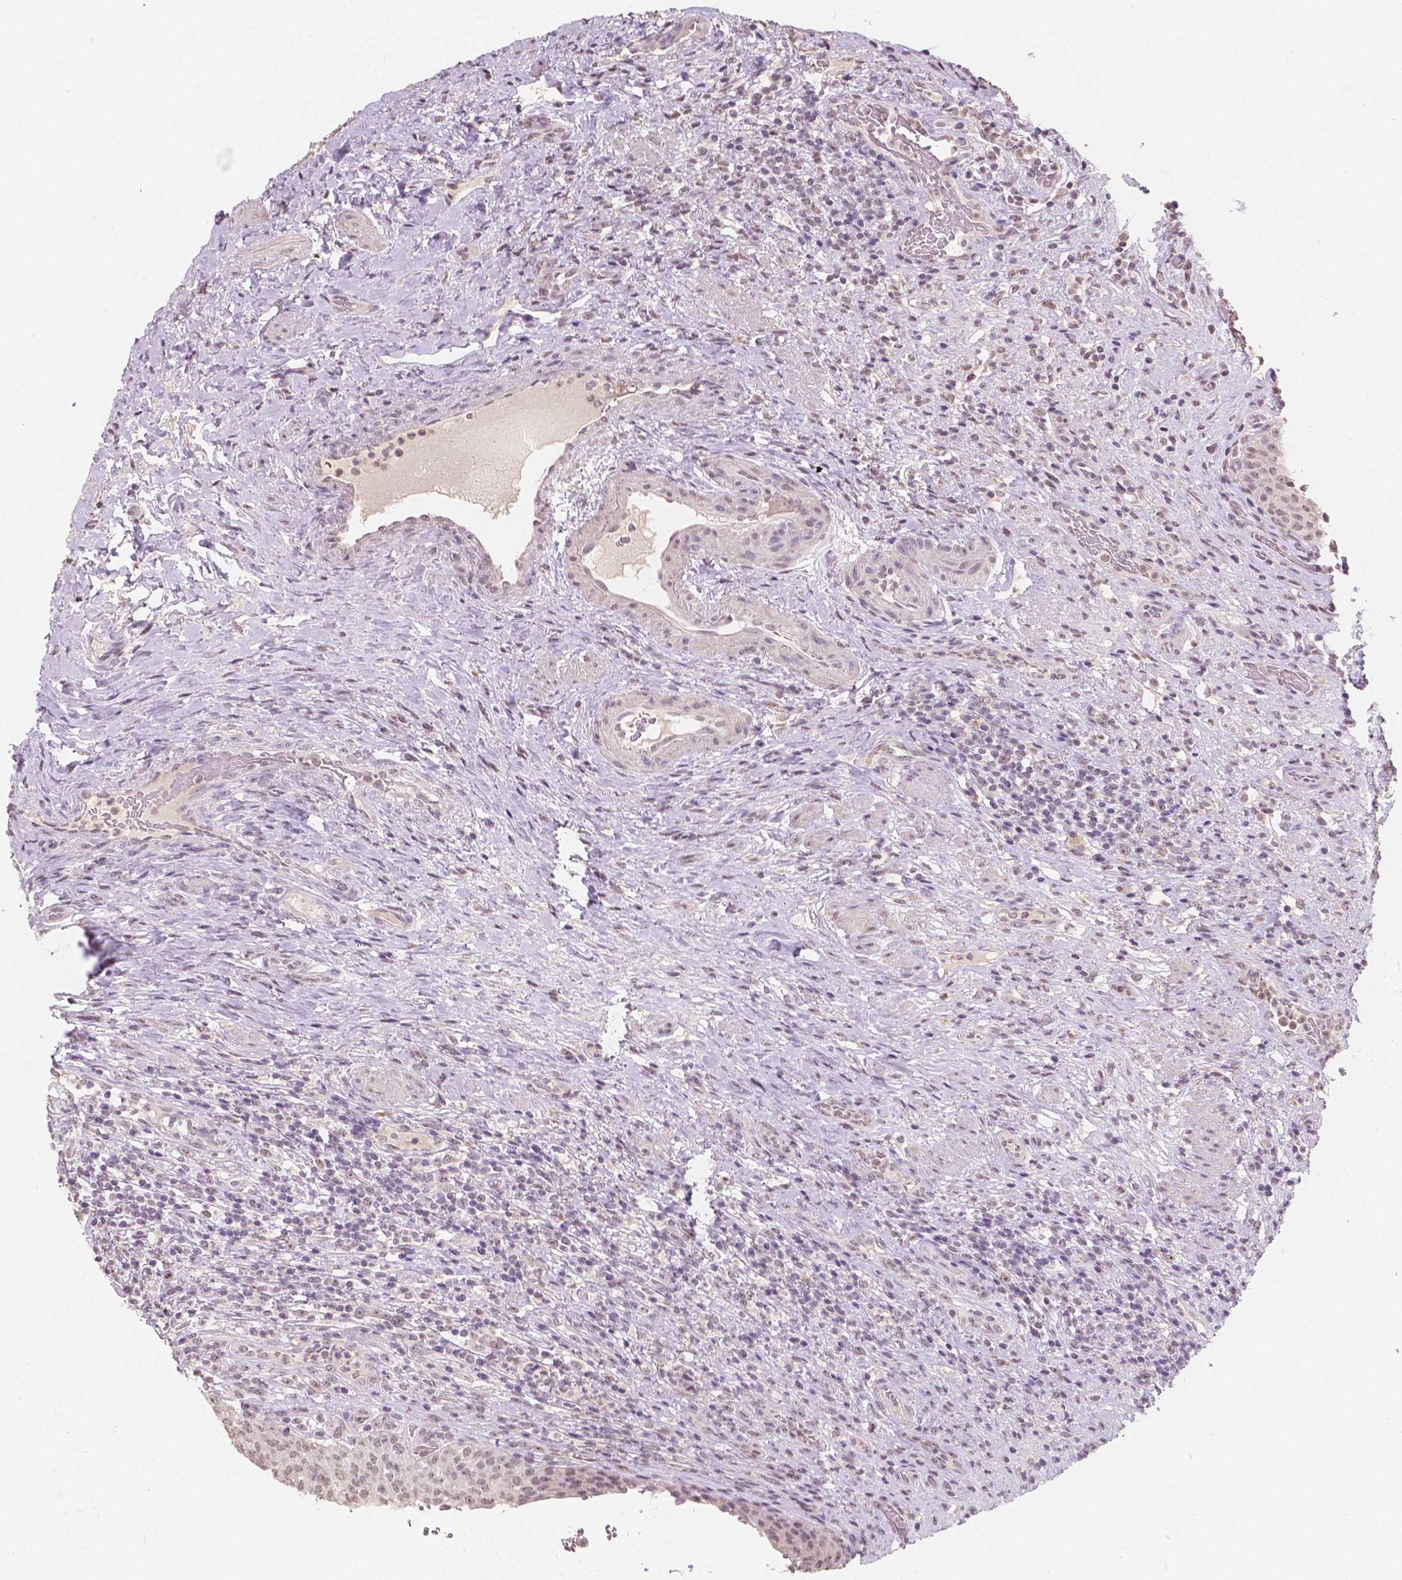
{"staining": {"intensity": "moderate", "quantity": ">75%", "location": "nuclear"}, "tissue": "urinary bladder", "cell_type": "Urothelial cells", "image_type": "normal", "snomed": [{"axis": "morphology", "description": "Normal tissue, NOS"}, {"axis": "topography", "description": "Urinary bladder"}, {"axis": "topography", "description": "Peripheral nerve tissue"}], "caption": "This histopathology image reveals immunohistochemistry (IHC) staining of unremarkable human urinary bladder, with medium moderate nuclear expression in about >75% of urothelial cells.", "gene": "NOLC1", "patient": {"sex": "male", "age": 66}}